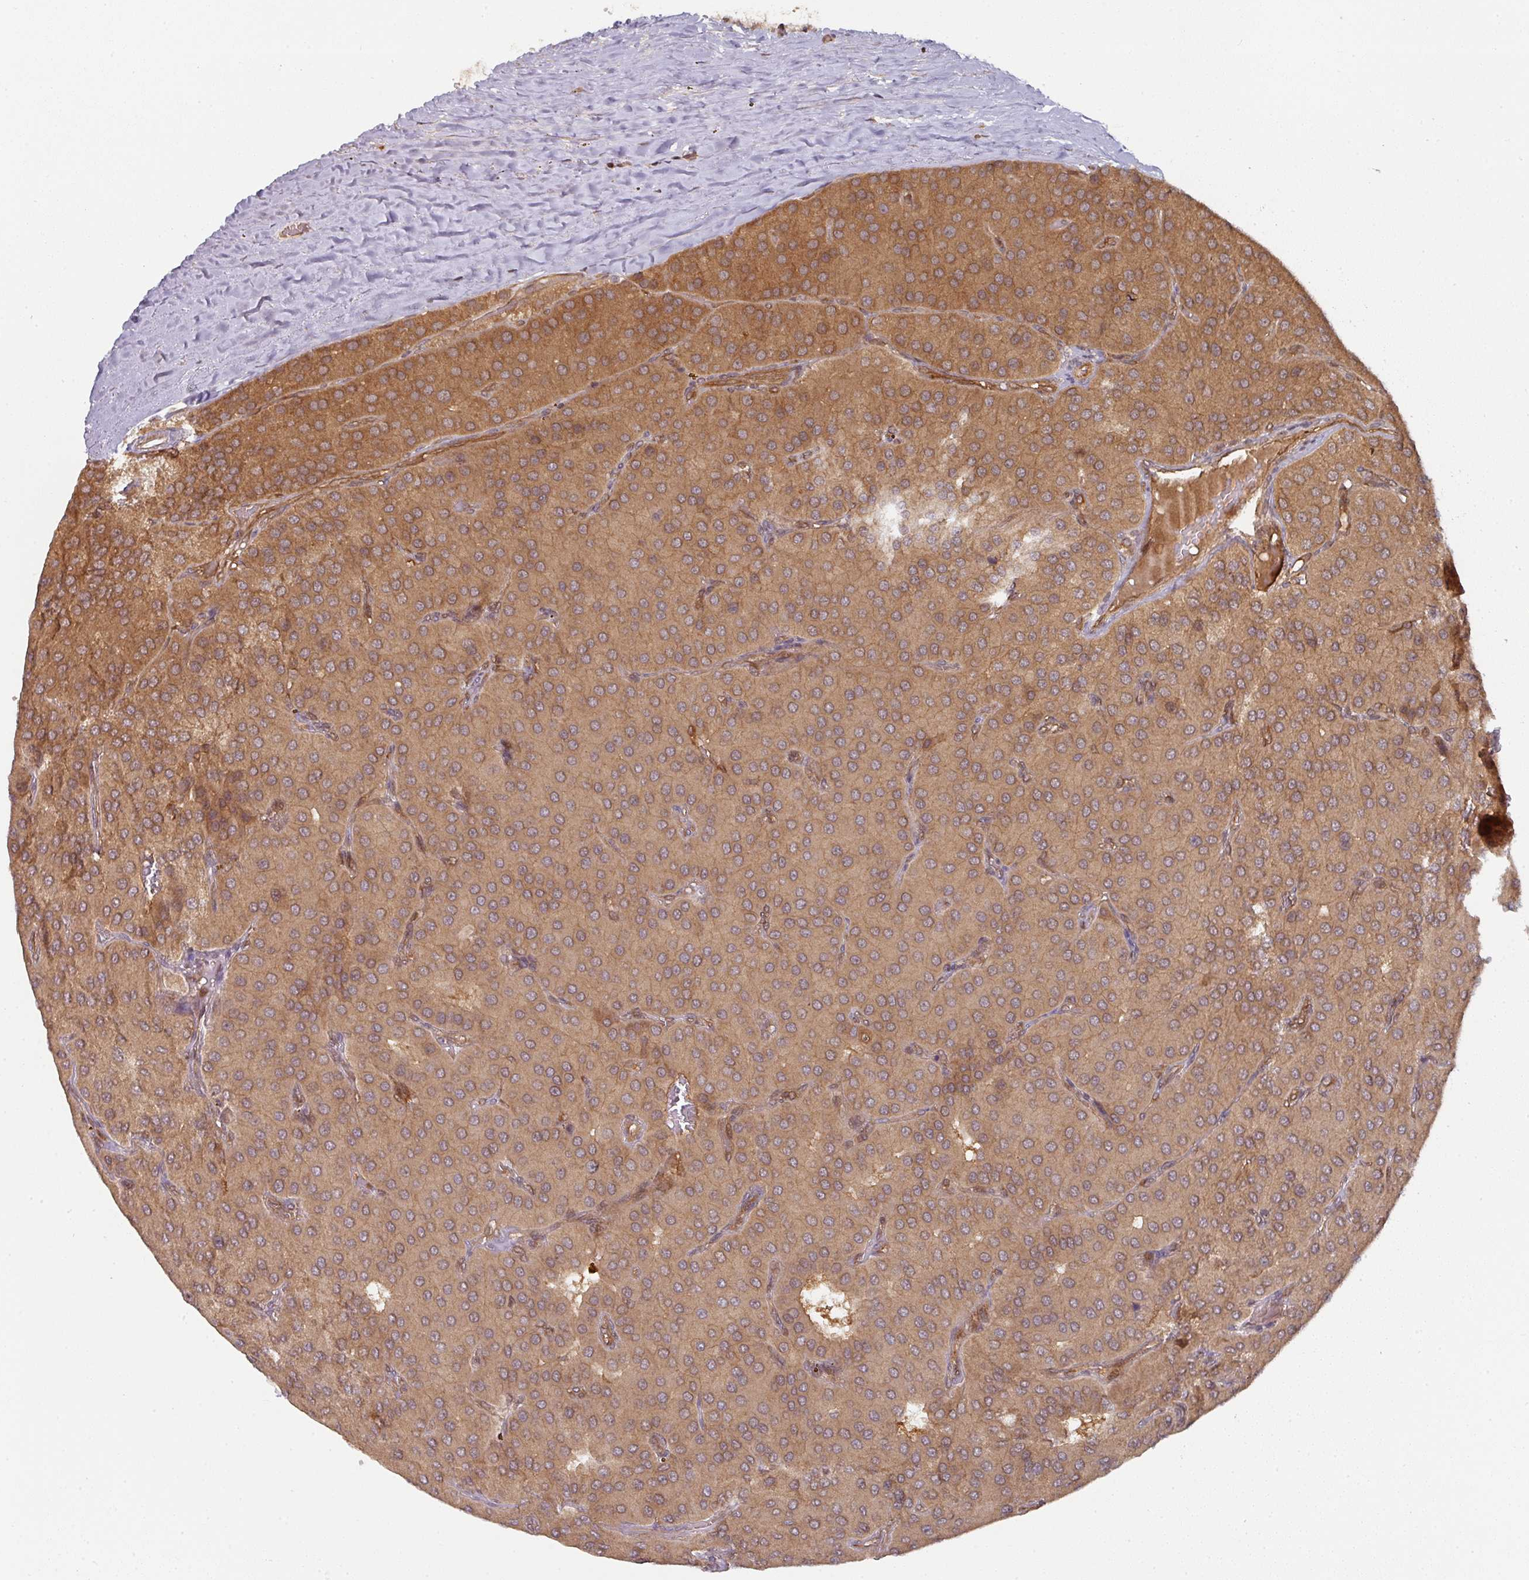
{"staining": {"intensity": "moderate", "quantity": ">75%", "location": "cytoplasmic/membranous"}, "tissue": "parathyroid gland", "cell_type": "Glandular cells", "image_type": "normal", "snomed": [{"axis": "morphology", "description": "Normal tissue, NOS"}, {"axis": "morphology", "description": "Adenoma, NOS"}, {"axis": "topography", "description": "Parathyroid gland"}], "caption": "High-power microscopy captured an immunohistochemistry image of benign parathyroid gland, revealing moderate cytoplasmic/membranous positivity in approximately >75% of glandular cells.", "gene": "EIF4EBP2", "patient": {"sex": "female", "age": 86}}